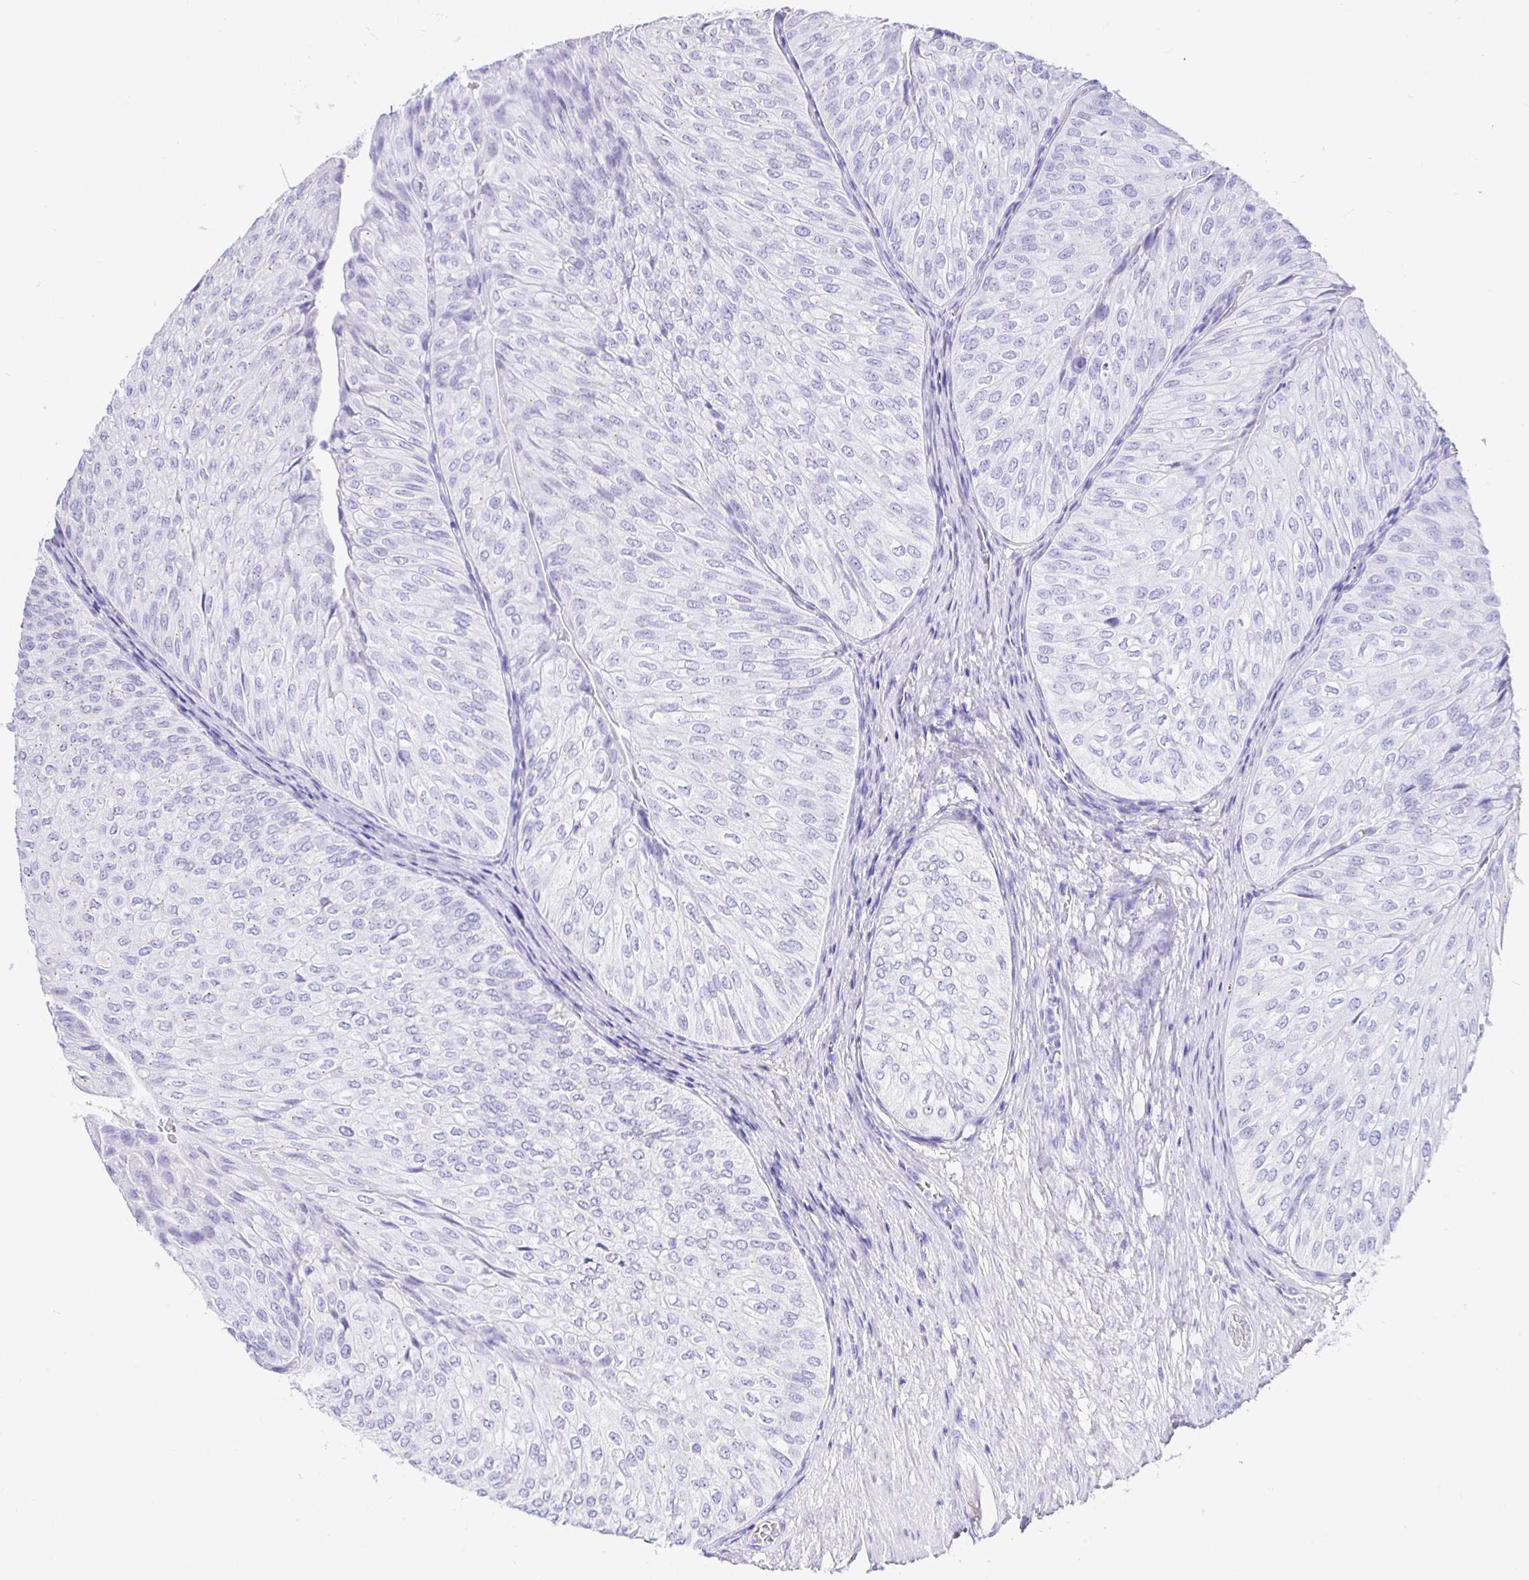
{"staining": {"intensity": "negative", "quantity": "none", "location": "none"}, "tissue": "urothelial cancer", "cell_type": "Tumor cells", "image_type": "cancer", "snomed": [{"axis": "morphology", "description": "Urothelial carcinoma, NOS"}, {"axis": "topography", "description": "Urinary bladder"}], "caption": "This is an IHC histopathology image of human transitional cell carcinoma. There is no staining in tumor cells.", "gene": "EZHIP", "patient": {"sex": "male", "age": 62}}